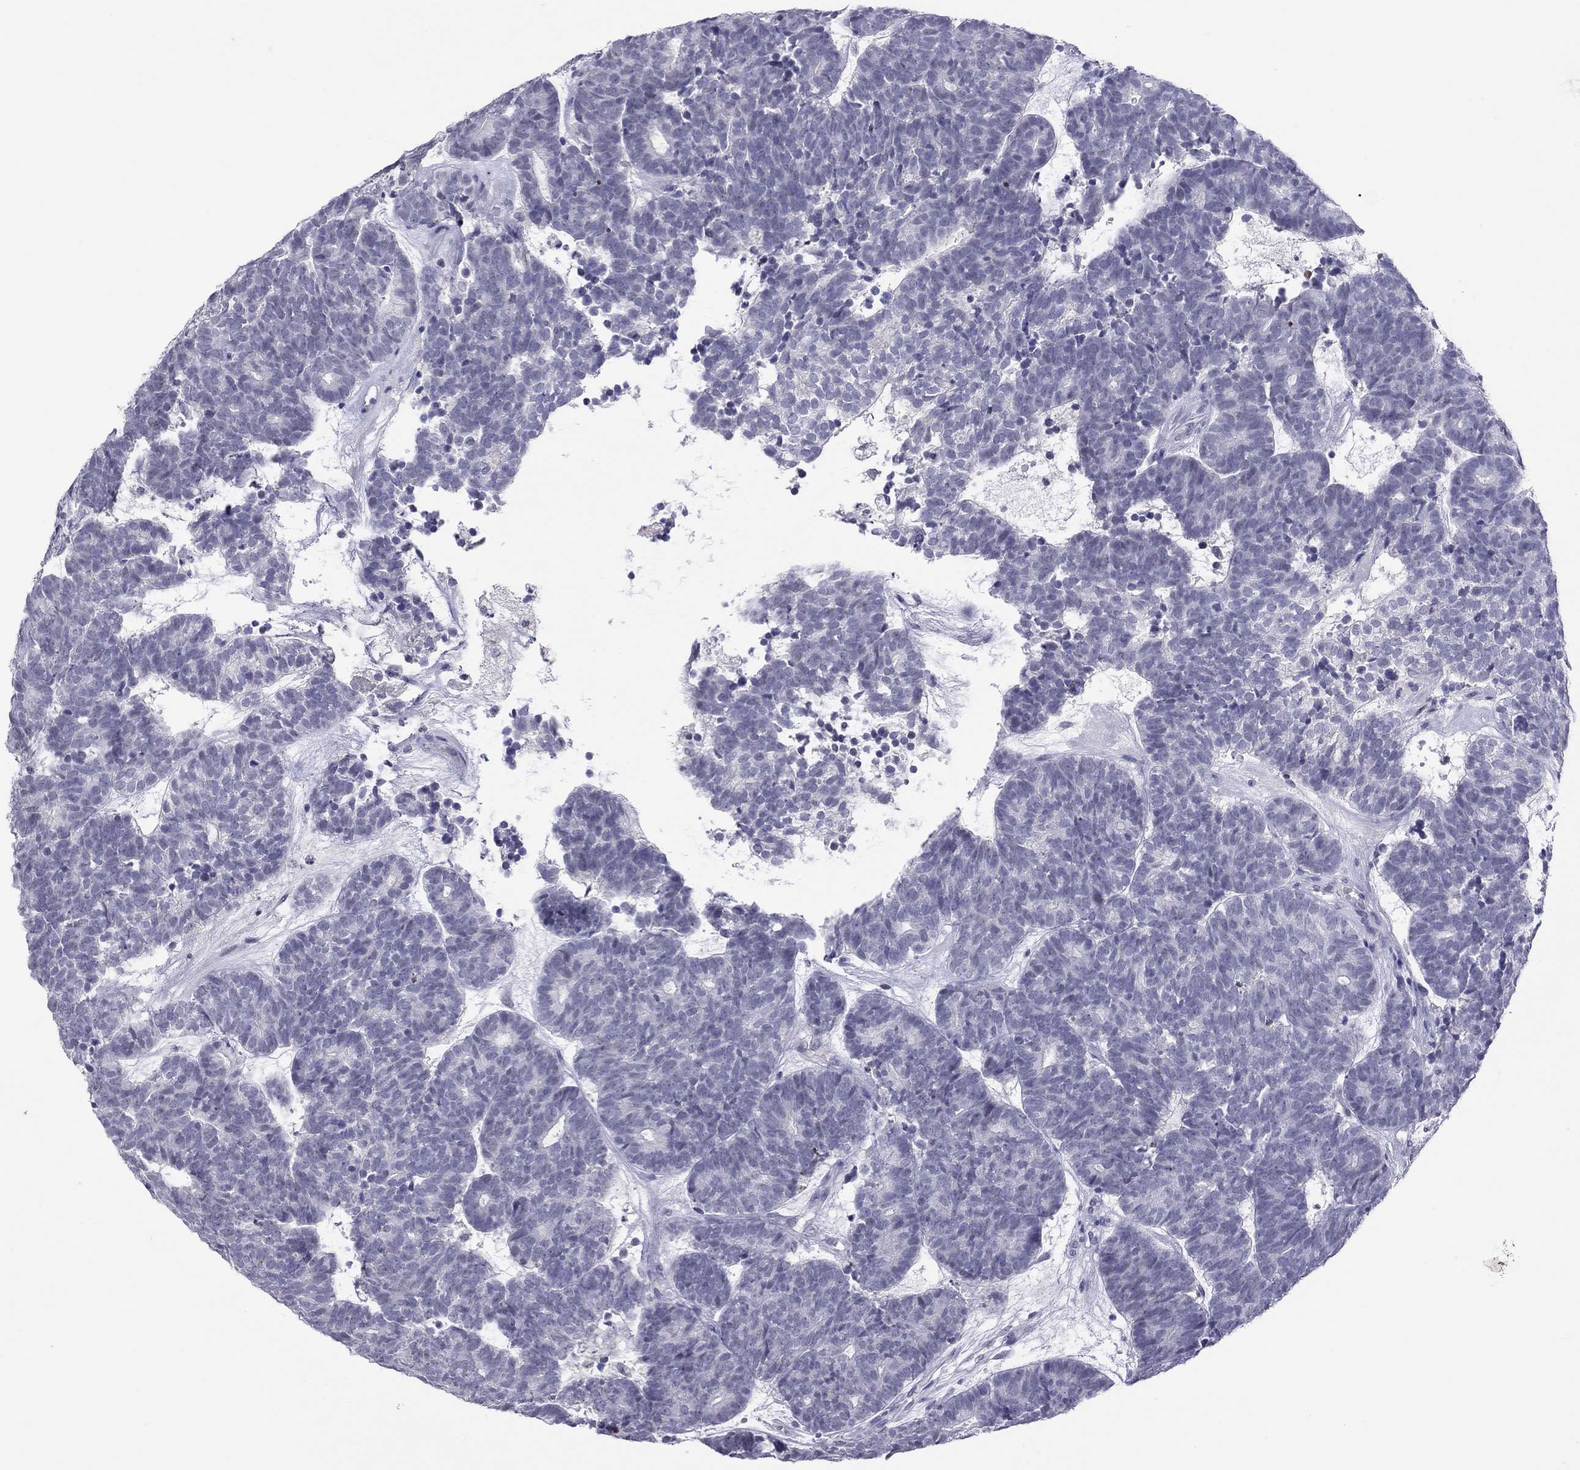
{"staining": {"intensity": "negative", "quantity": "none", "location": "none"}, "tissue": "head and neck cancer", "cell_type": "Tumor cells", "image_type": "cancer", "snomed": [{"axis": "morphology", "description": "Adenocarcinoma, NOS"}, {"axis": "topography", "description": "Head-Neck"}], "caption": "IHC of head and neck cancer (adenocarcinoma) displays no staining in tumor cells.", "gene": "JHY", "patient": {"sex": "female", "age": 81}}